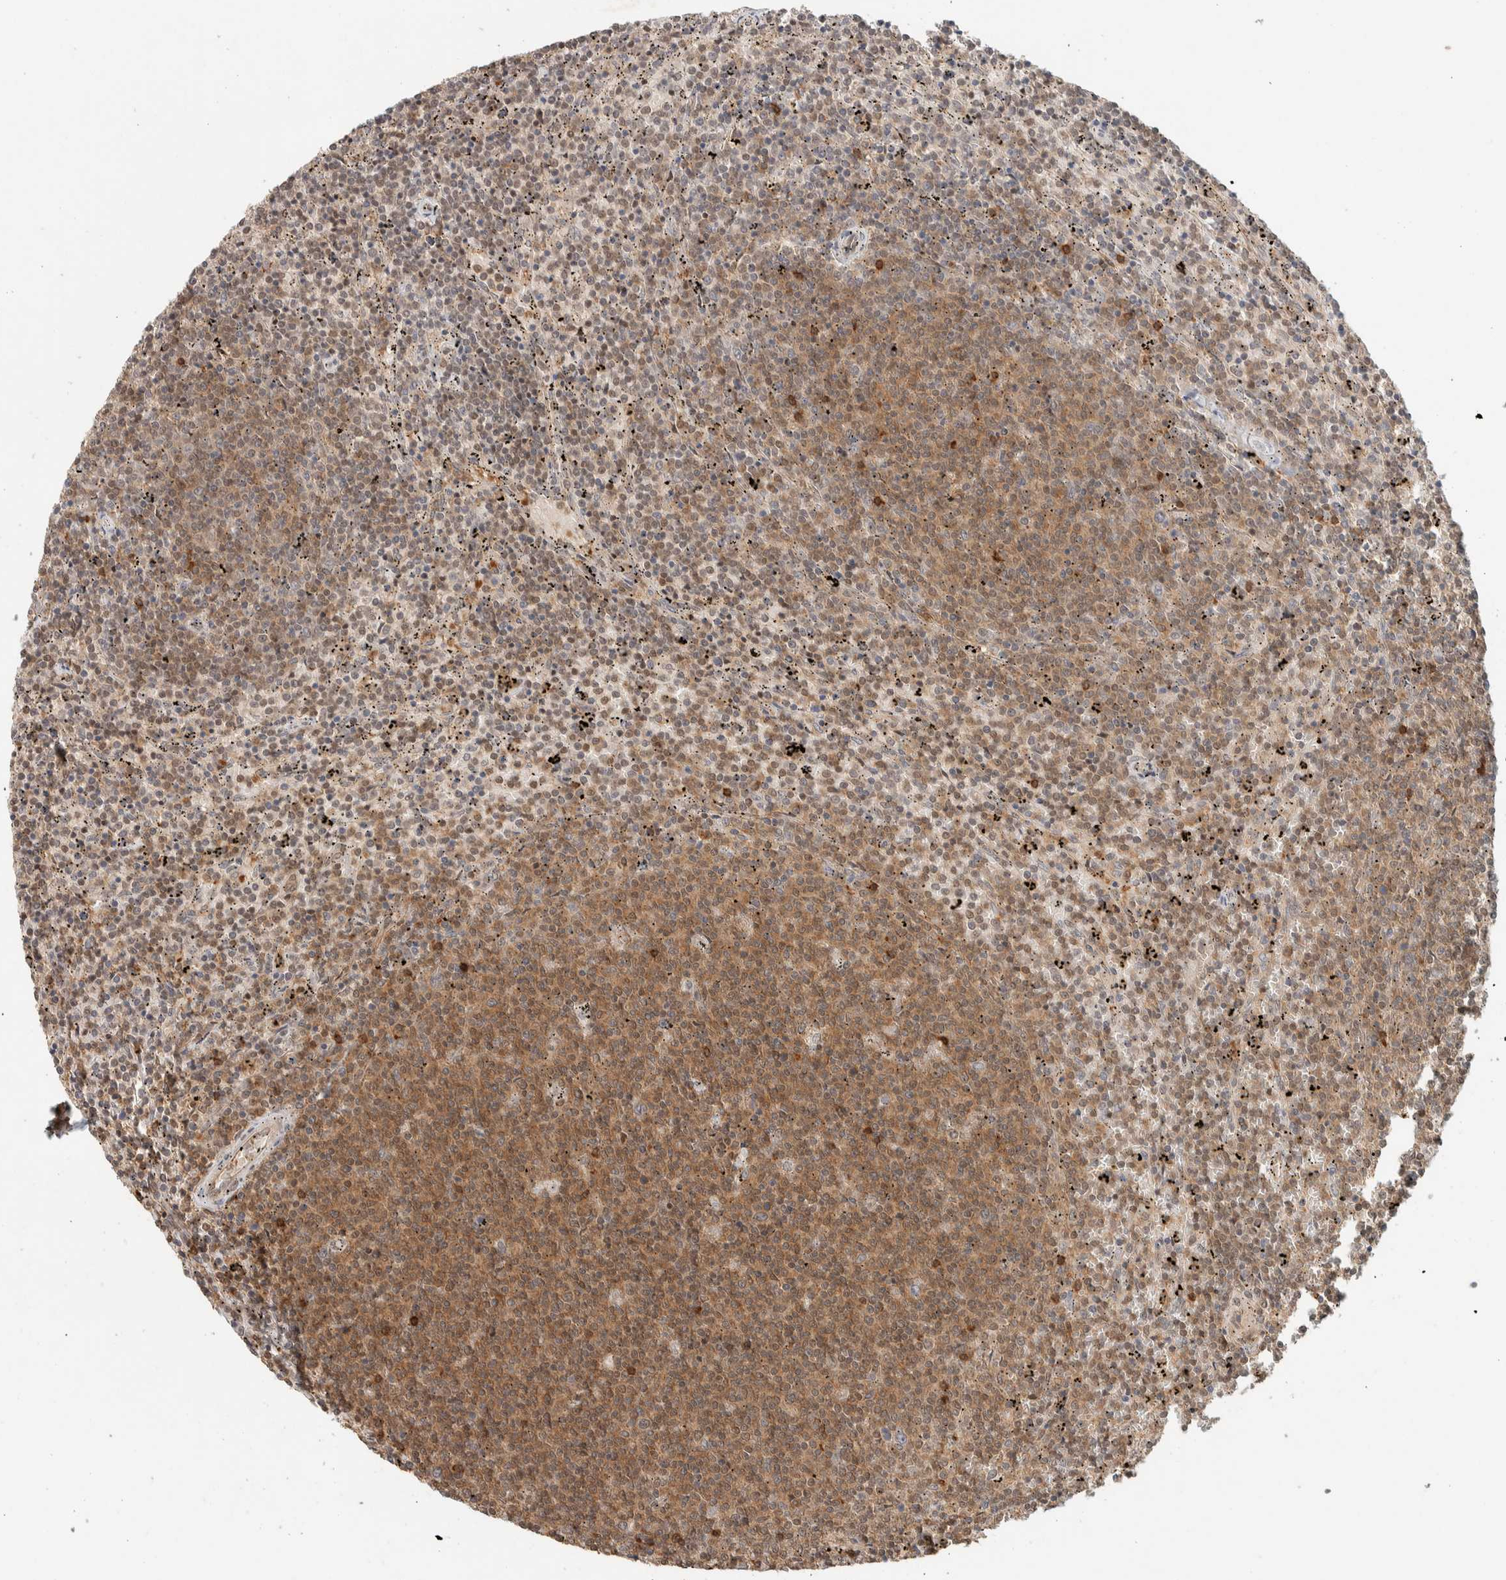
{"staining": {"intensity": "moderate", "quantity": "25%-75%", "location": "cytoplasmic/membranous"}, "tissue": "lymphoma", "cell_type": "Tumor cells", "image_type": "cancer", "snomed": [{"axis": "morphology", "description": "Malignant lymphoma, non-Hodgkin's type, Low grade"}, {"axis": "topography", "description": "Spleen"}], "caption": "Brown immunohistochemical staining in lymphoma displays moderate cytoplasmic/membranous positivity in approximately 25%-75% of tumor cells. (brown staining indicates protein expression, while blue staining denotes nuclei).", "gene": "ZNF567", "patient": {"sex": "female", "age": 50}}